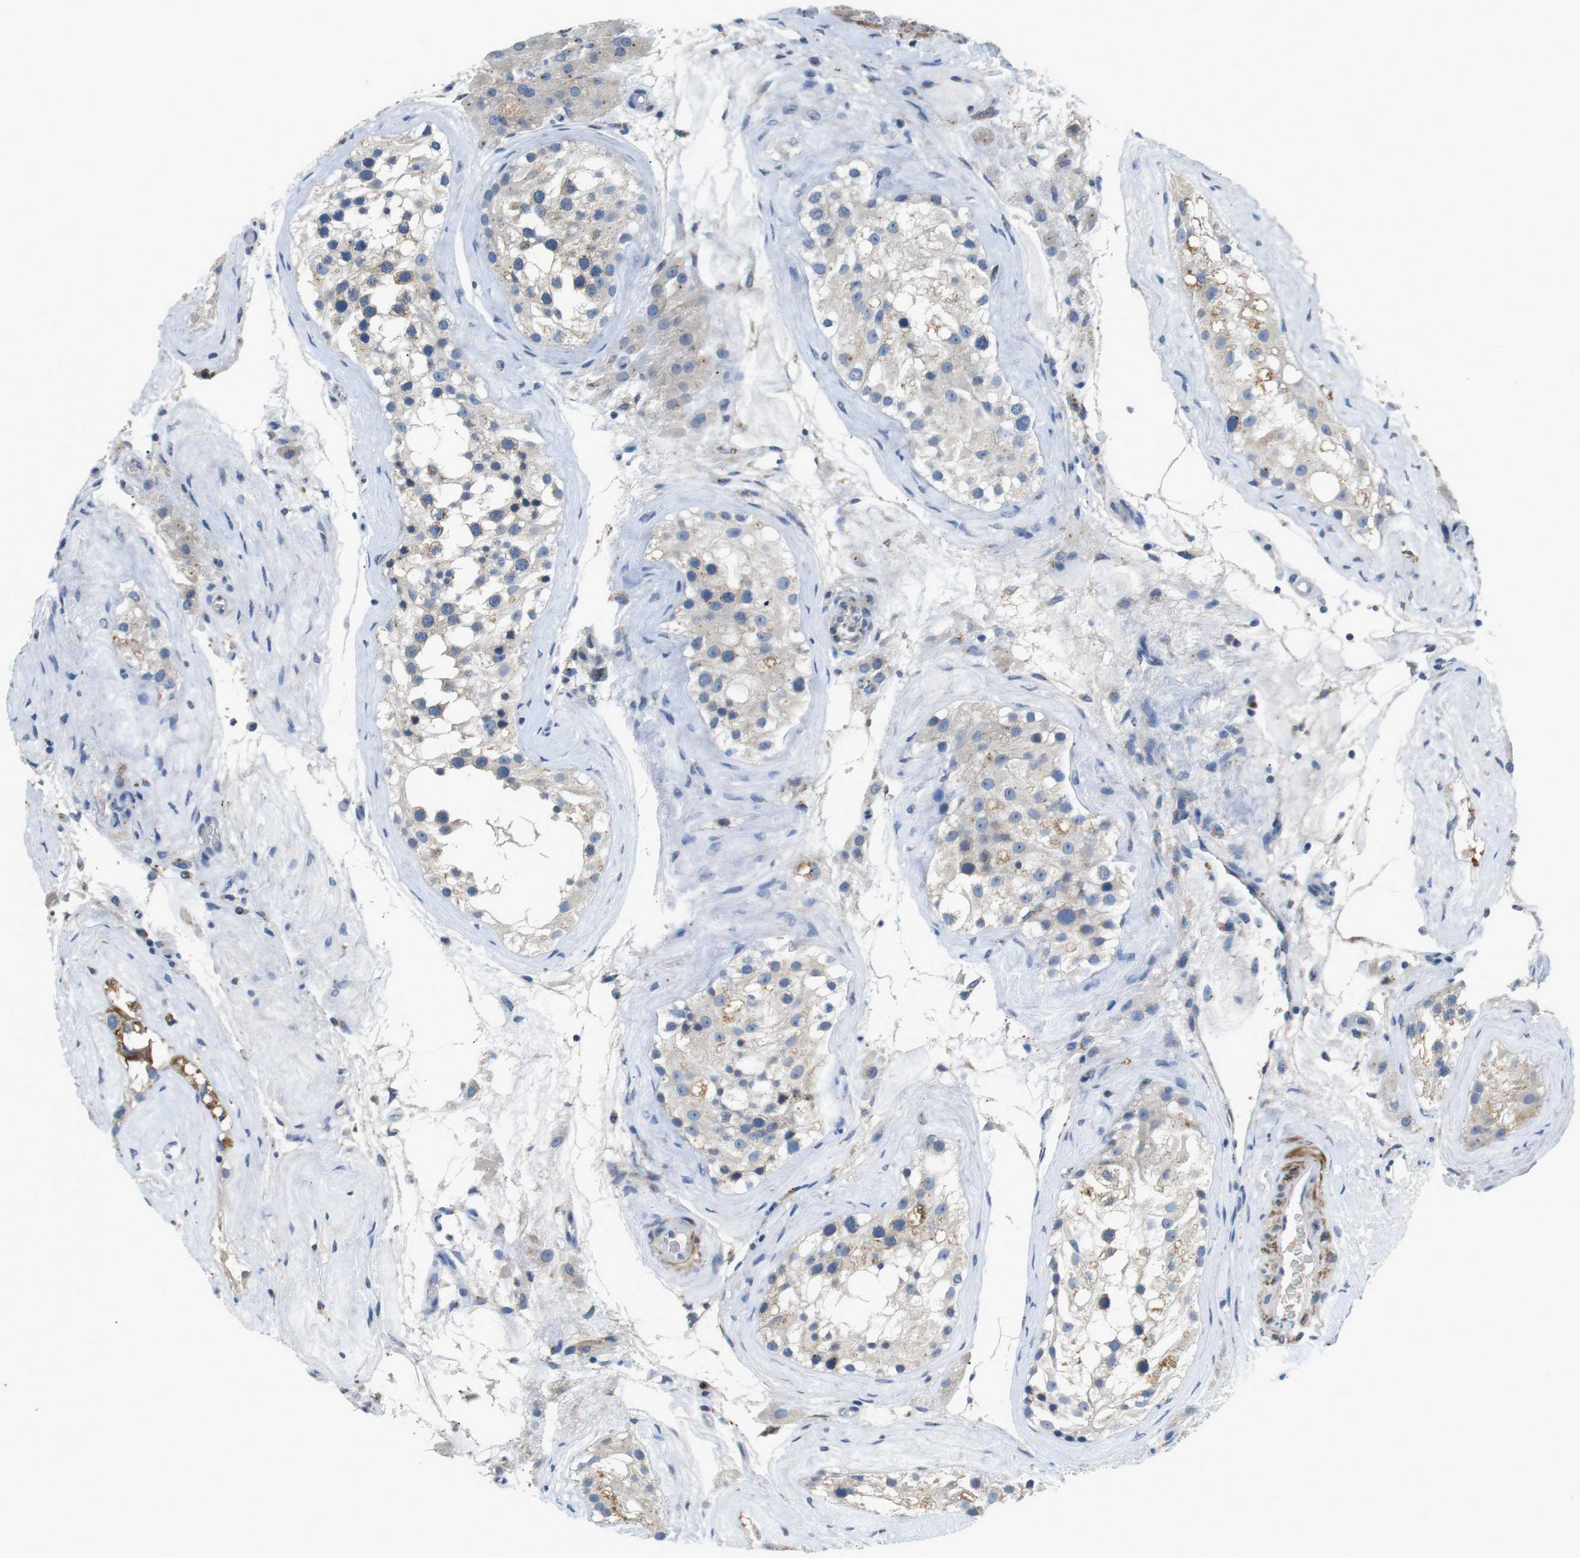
{"staining": {"intensity": "weak", "quantity": "<25%", "location": "cytoplasmic/membranous"}, "tissue": "testis", "cell_type": "Cells in seminiferous ducts", "image_type": "normal", "snomed": [{"axis": "morphology", "description": "Normal tissue, NOS"}, {"axis": "morphology", "description": "Seminoma, NOS"}, {"axis": "topography", "description": "Testis"}], "caption": "An image of human testis is negative for staining in cells in seminiferous ducts. (DAB IHC, high magnification).", "gene": "UNC5CL", "patient": {"sex": "male", "age": 71}}